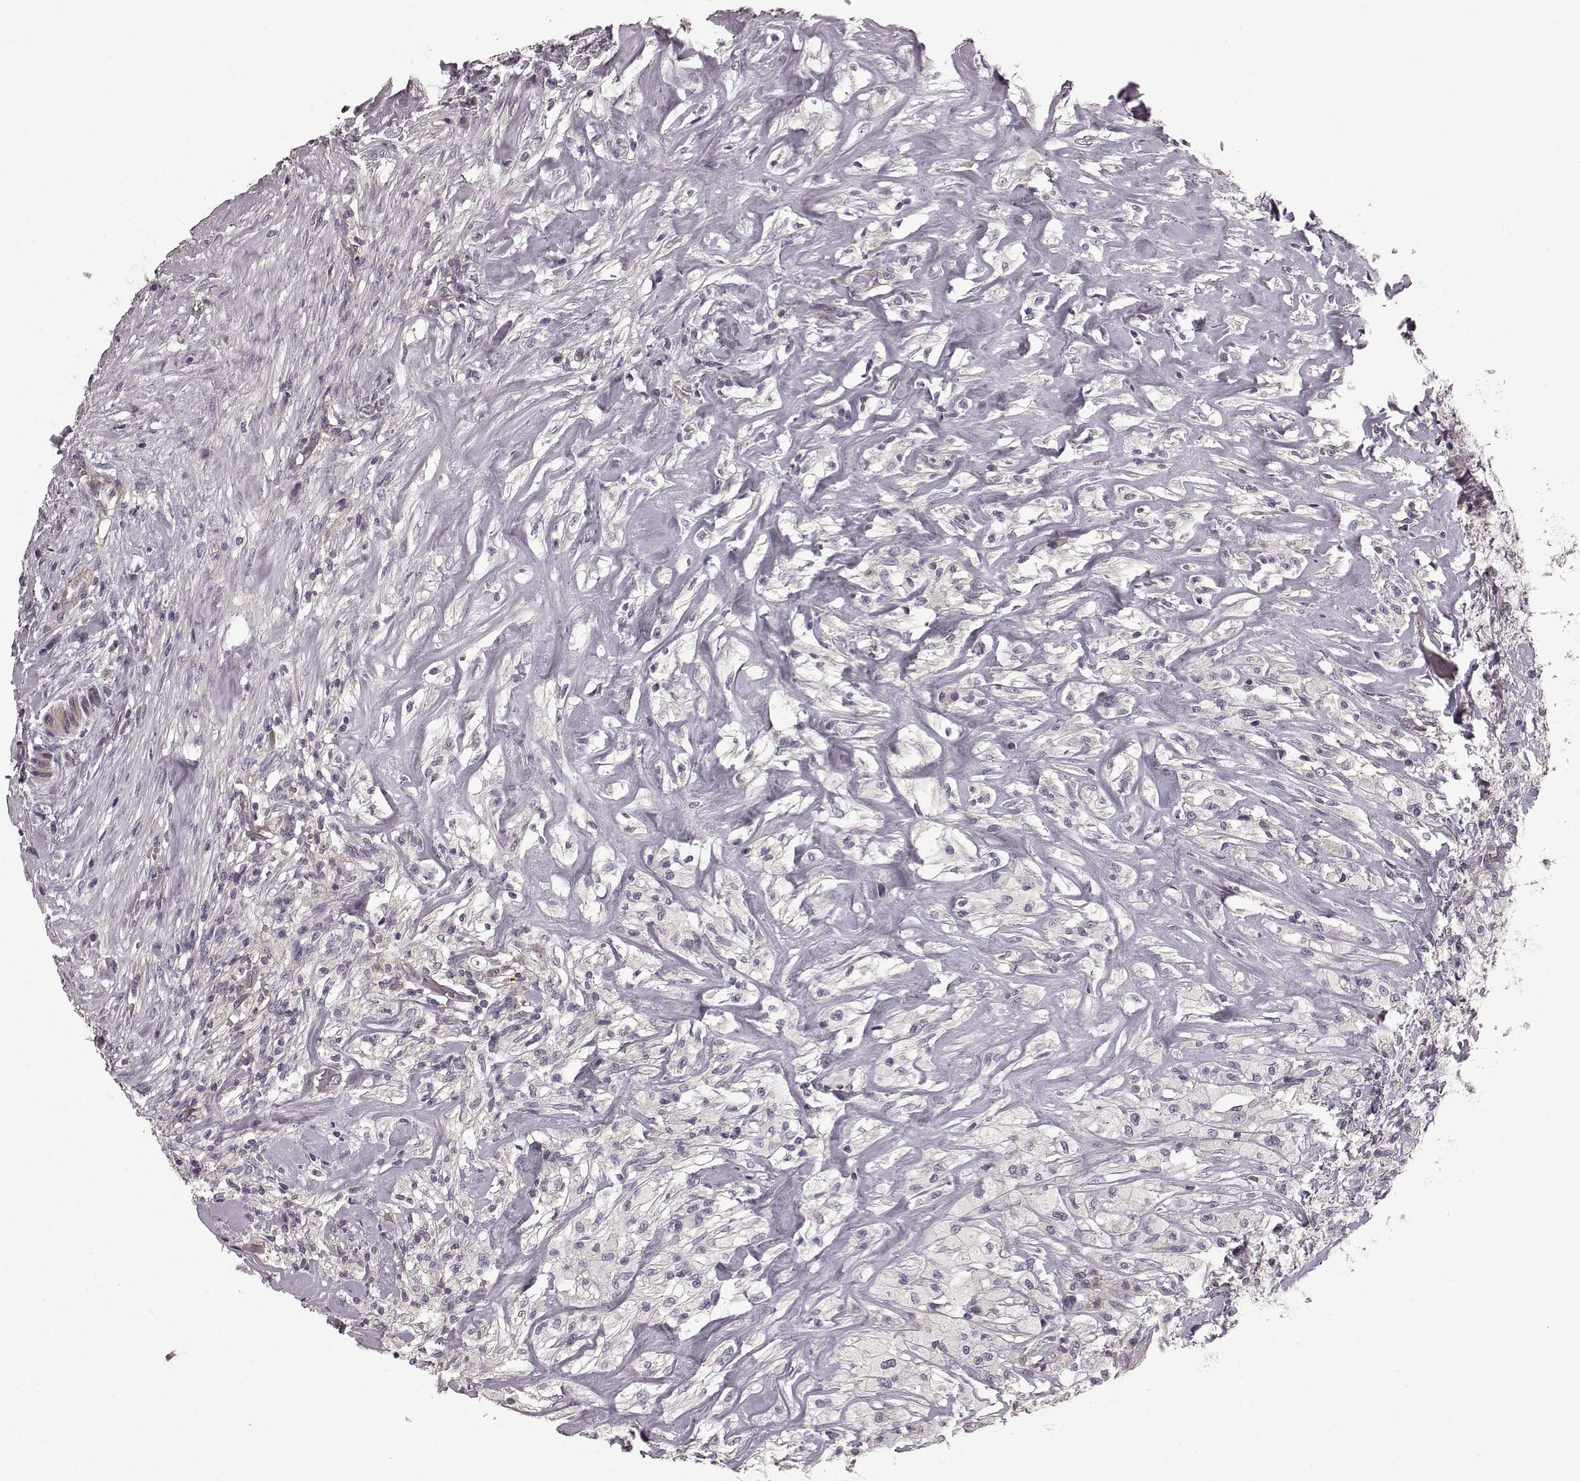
{"staining": {"intensity": "negative", "quantity": "none", "location": "none"}, "tissue": "testis cancer", "cell_type": "Tumor cells", "image_type": "cancer", "snomed": [{"axis": "morphology", "description": "Necrosis, NOS"}, {"axis": "morphology", "description": "Carcinoma, Embryonal, NOS"}, {"axis": "topography", "description": "Testis"}], "caption": "An immunohistochemistry image of embryonal carcinoma (testis) is shown. There is no staining in tumor cells of embryonal carcinoma (testis).", "gene": "SLC22A18", "patient": {"sex": "male", "age": 19}}